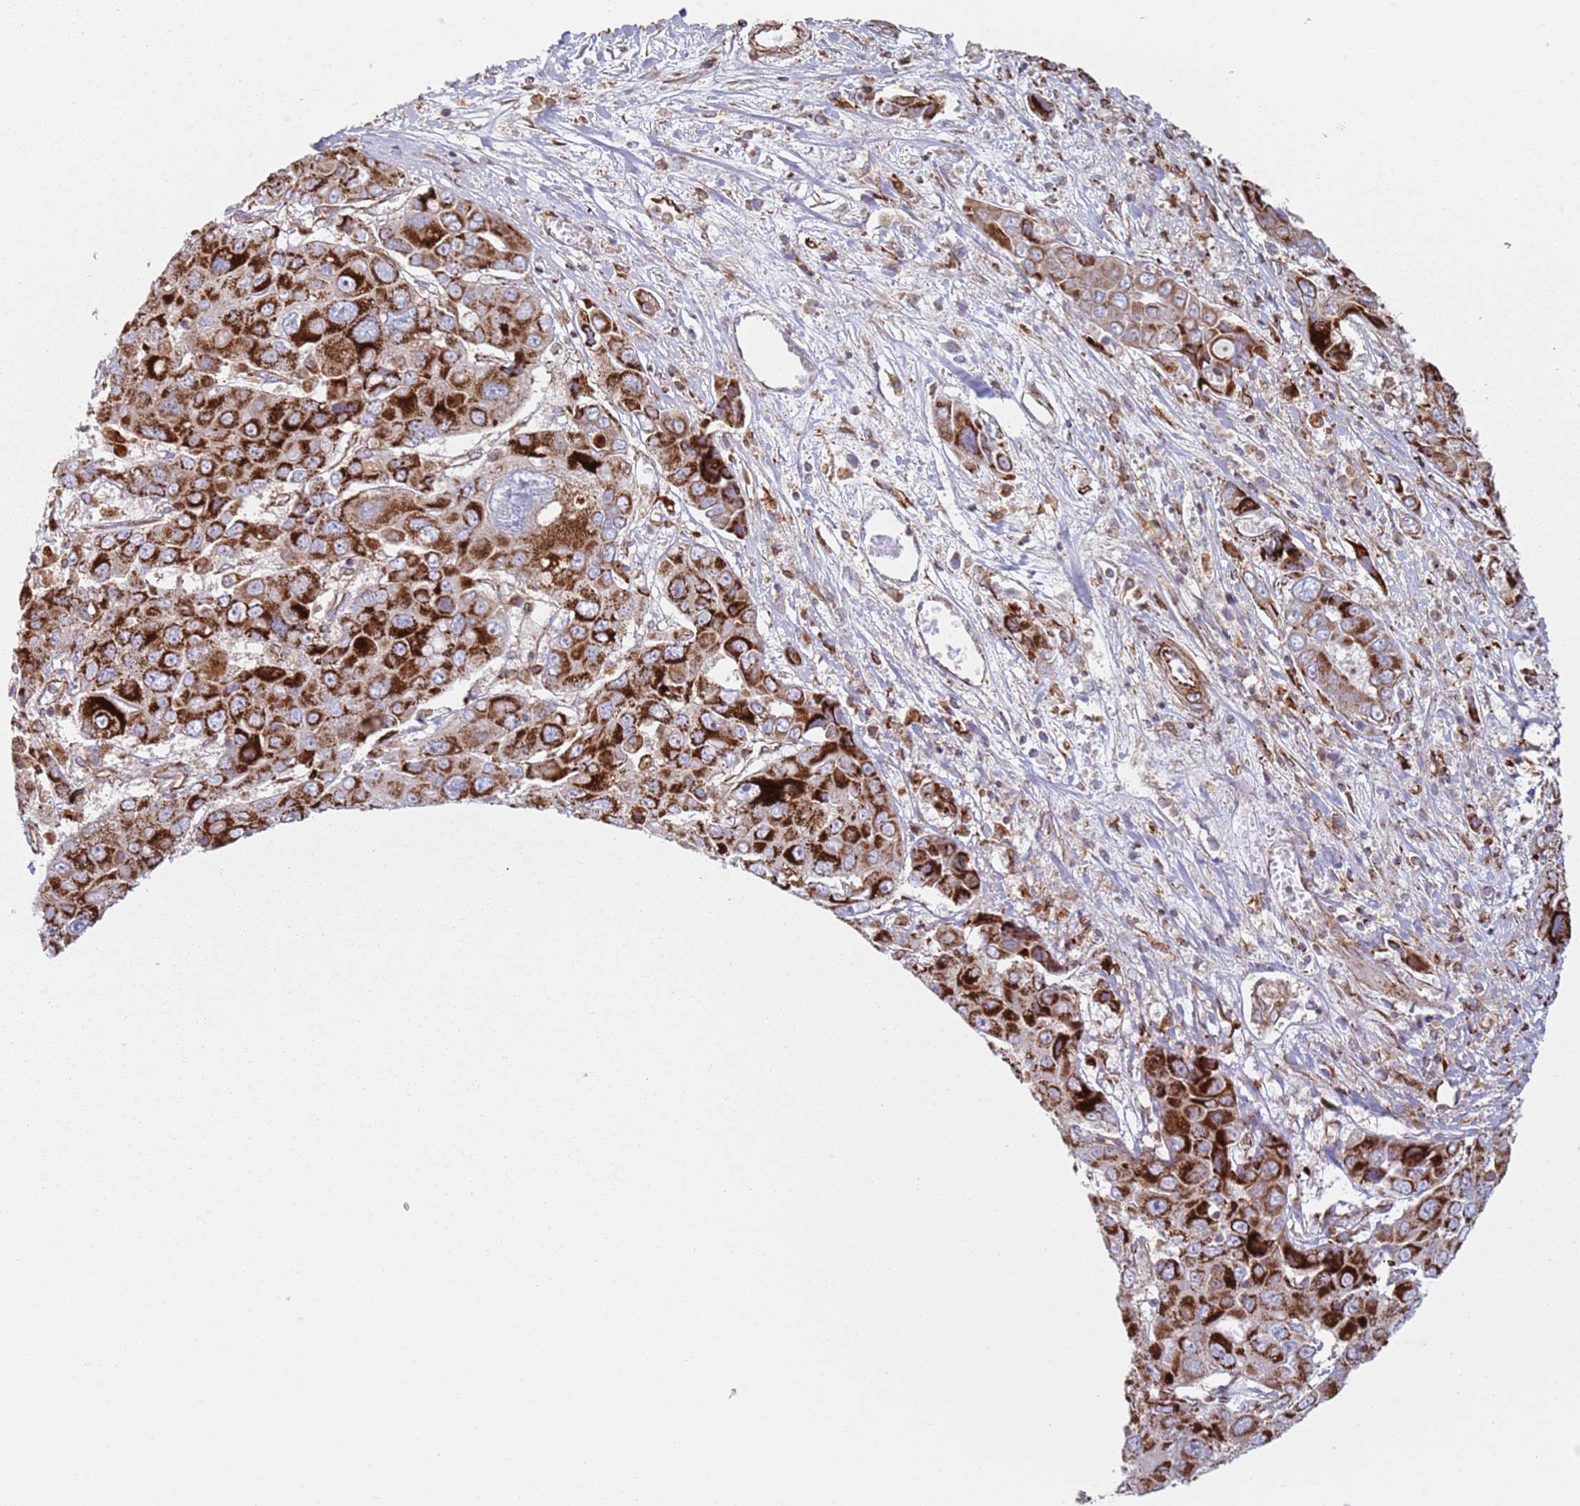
{"staining": {"intensity": "strong", "quantity": ">75%", "location": "cytoplasmic/membranous"}, "tissue": "liver cancer", "cell_type": "Tumor cells", "image_type": "cancer", "snomed": [{"axis": "morphology", "description": "Cholangiocarcinoma"}, {"axis": "topography", "description": "Liver"}], "caption": "Liver cholangiocarcinoma tissue reveals strong cytoplasmic/membranous expression in about >75% of tumor cells, visualized by immunohistochemistry.", "gene": "SNAPIN", "patient": {"sex": "male", "age": 67}}